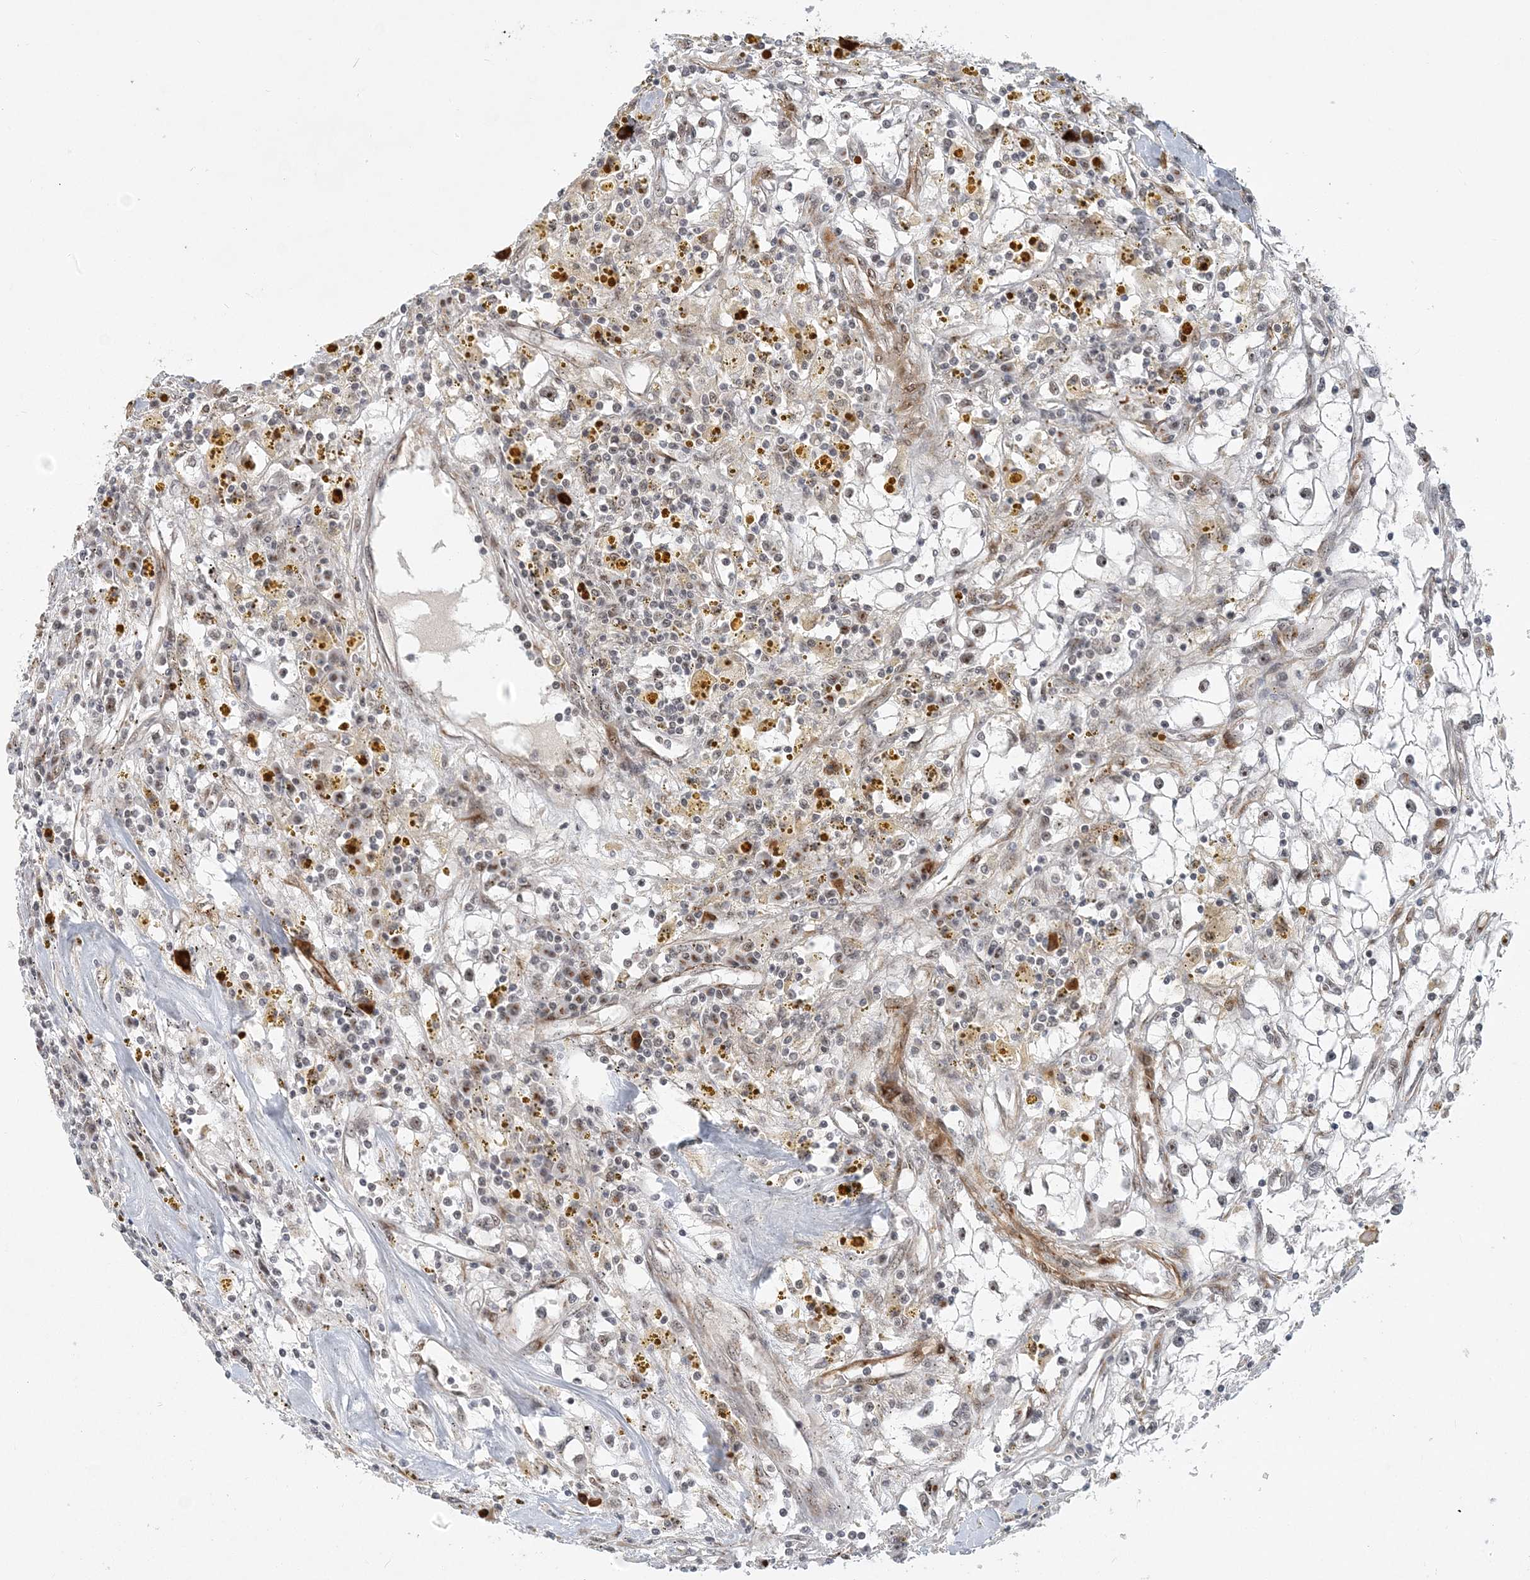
{"staining": {"intensity": "negative", "quantity": "none", "location": "none"}, "tissue": "renal cancer", "cell_type": "Tumor cells", "image_type": "cancer", "snomed": [{"axis": "morphology", "description": "Adenocarcinoma, NOS"}, {"axis": "topography", "description": "Kidney"}], "caption": "This is an IHC histopathology image of human adenocarcinoma (renal). There is no expression in tumor cells.", "gene": "PLRG1", "patient": {"sex": "male", "age": 56}}